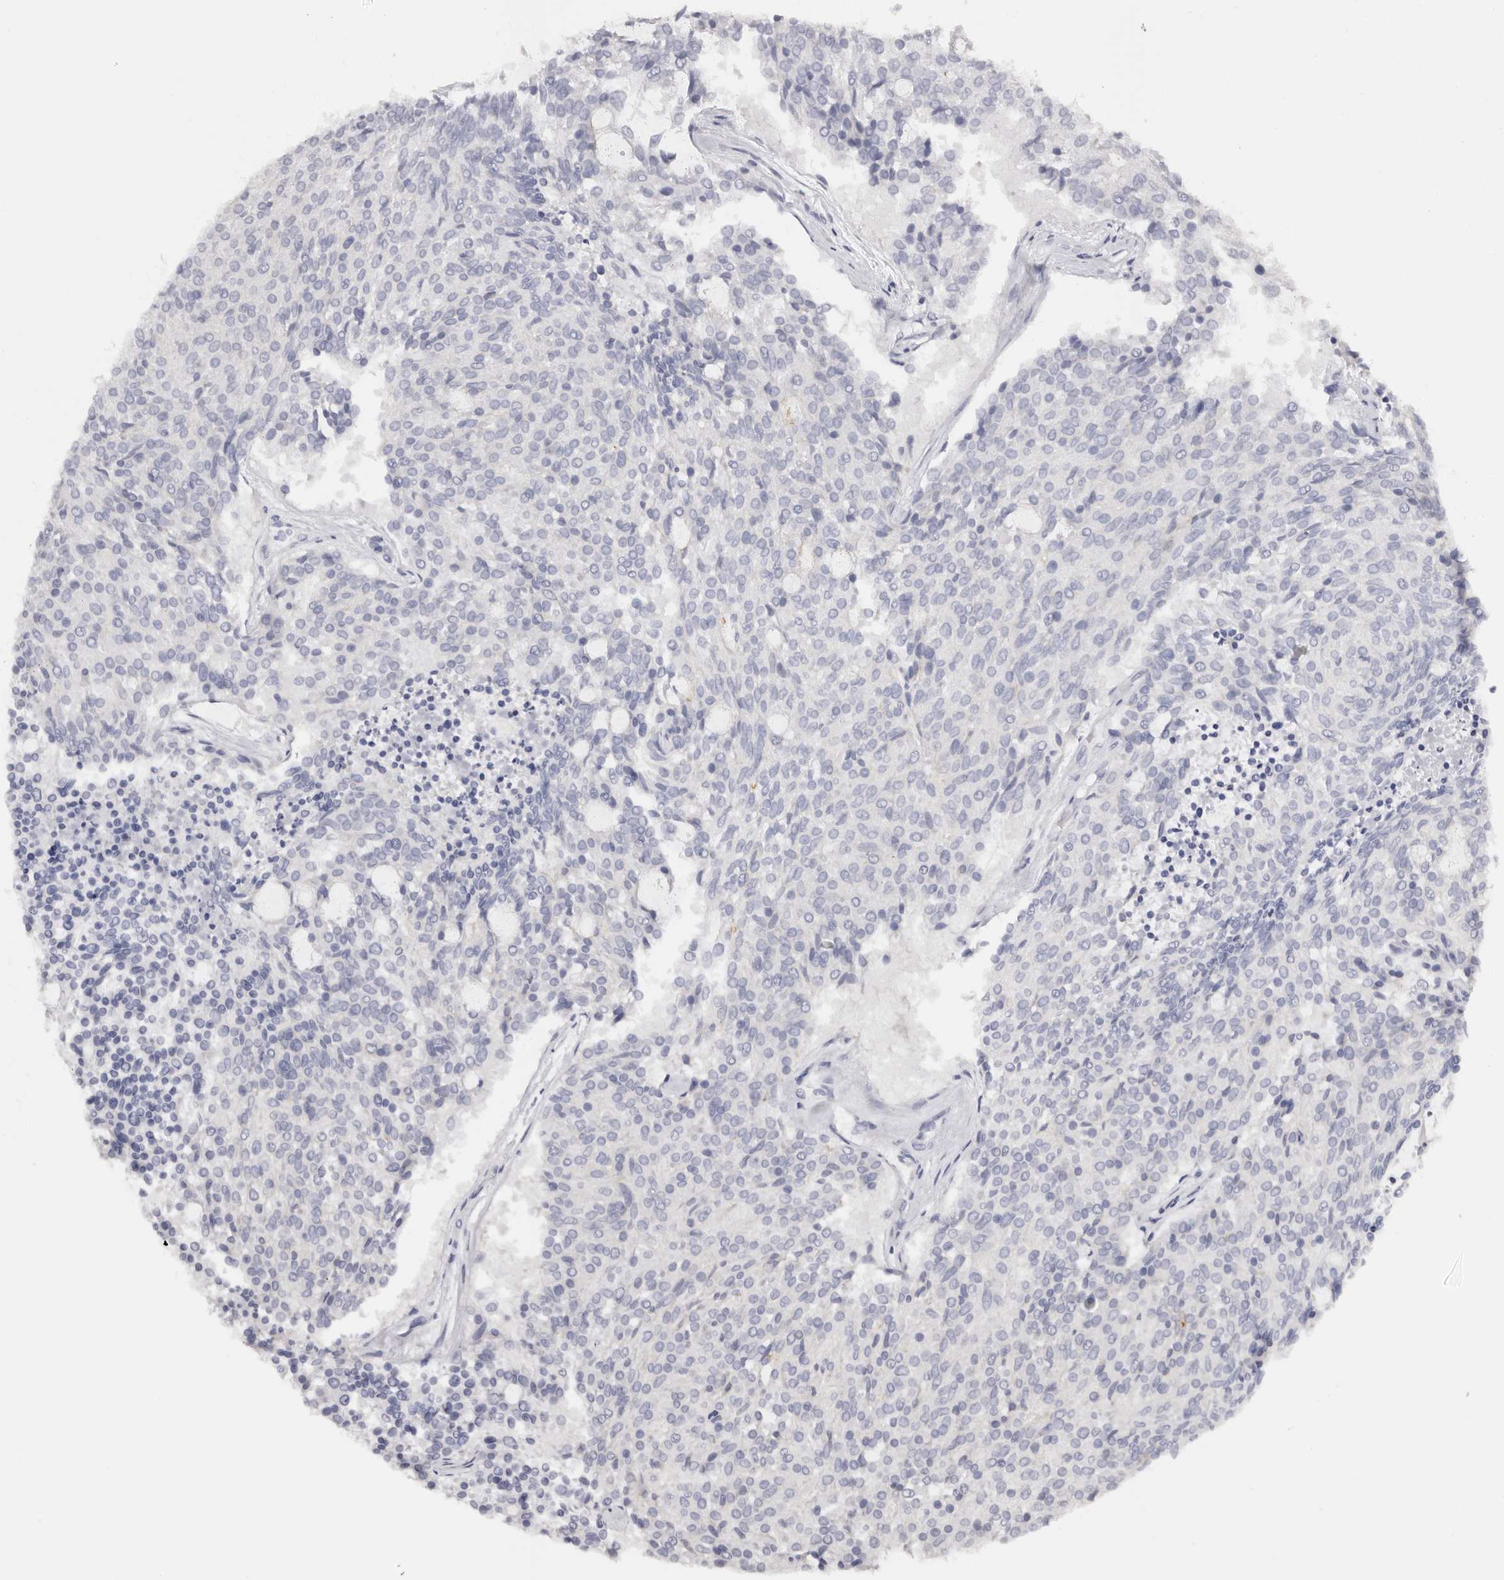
{"staining": {"intensity": "negative", "quantity": "none", "location": "none"}, "tissue": "carcinoid", "cell_type": "Tumor cells", "image_type": "cancer", "snomed": [{"axis": "morphology", "description": "Carcinoid, malignant, NOS"}, {"axis": "topography", "description": "Pancreas"}], "caption": "Immunohistochemistry (IHC) of human carcinoid demonstrates no positivity in tumor cells.", "gene": "ROM1", "patient": {"sex": "female", "age": 54}}